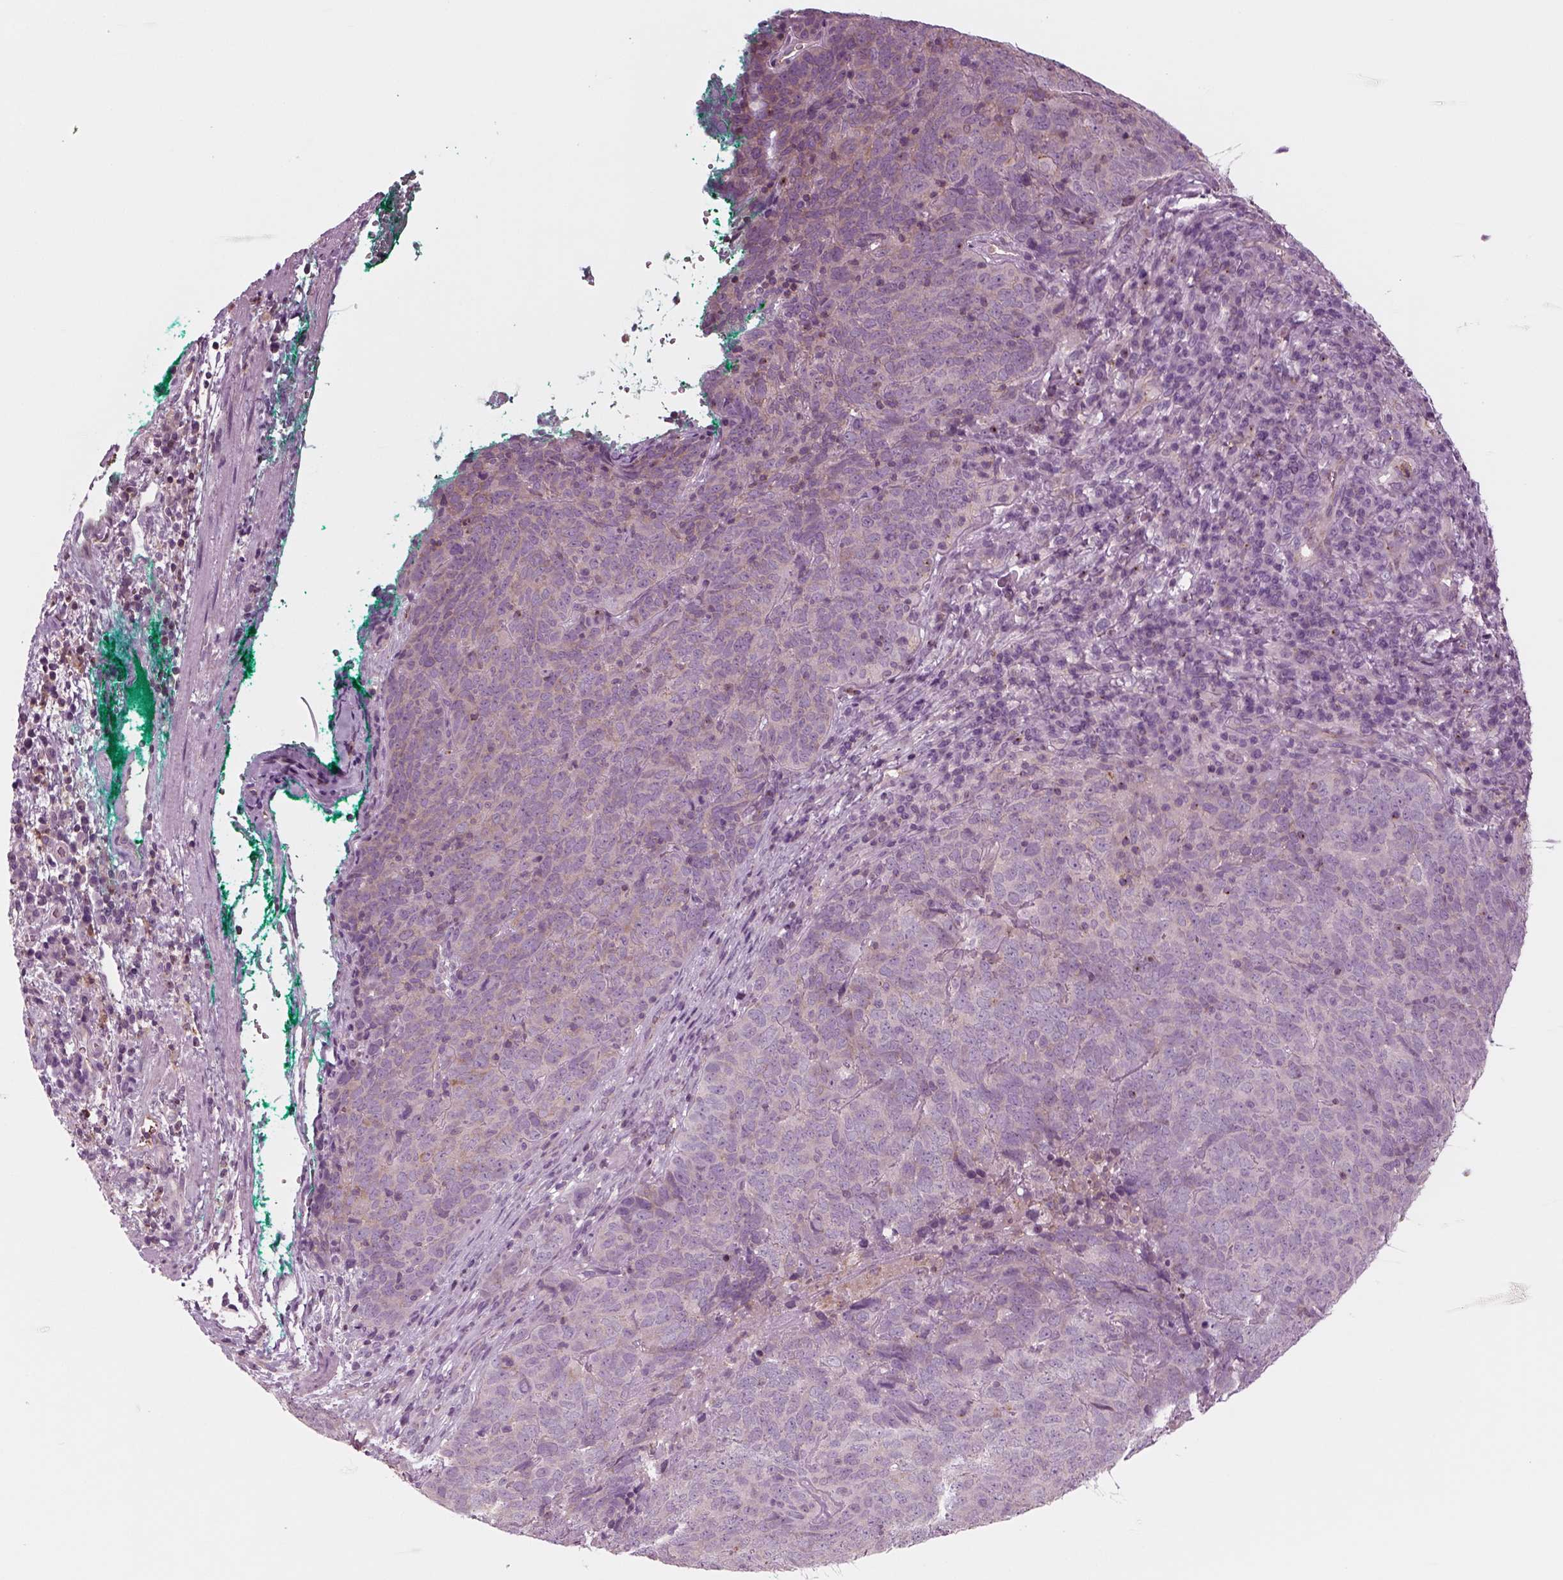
{"staining": {"intensity": "weak", "quantity": "25%-75%", "location": "cytoplasmic/membranous"}, "tissue": "skin cancer", "cell_type": "Tumor cells", "image_type": "cancer", "snomed": [{"axis": "morphology", "description": "Squamous cell carcinoma, NOS"}, {"axis": "topography", "description": "Skin"}, {"axis": "topography", "description": "Anal"}], "caption": "The histopathology image reveals a brown stain indicating the presence of a protein in the cytoplasmic/membranous of tumor cells in skin squamous cell carcinoma. The staining is performed using DAB (3,3'-diaminobenzidine) brown chromogen to label protein expression. The nuclei are counter-stained blue using hematoxylin.", "gene": "SLC2A3", "patient": {"sex": "female", "age": 51}}